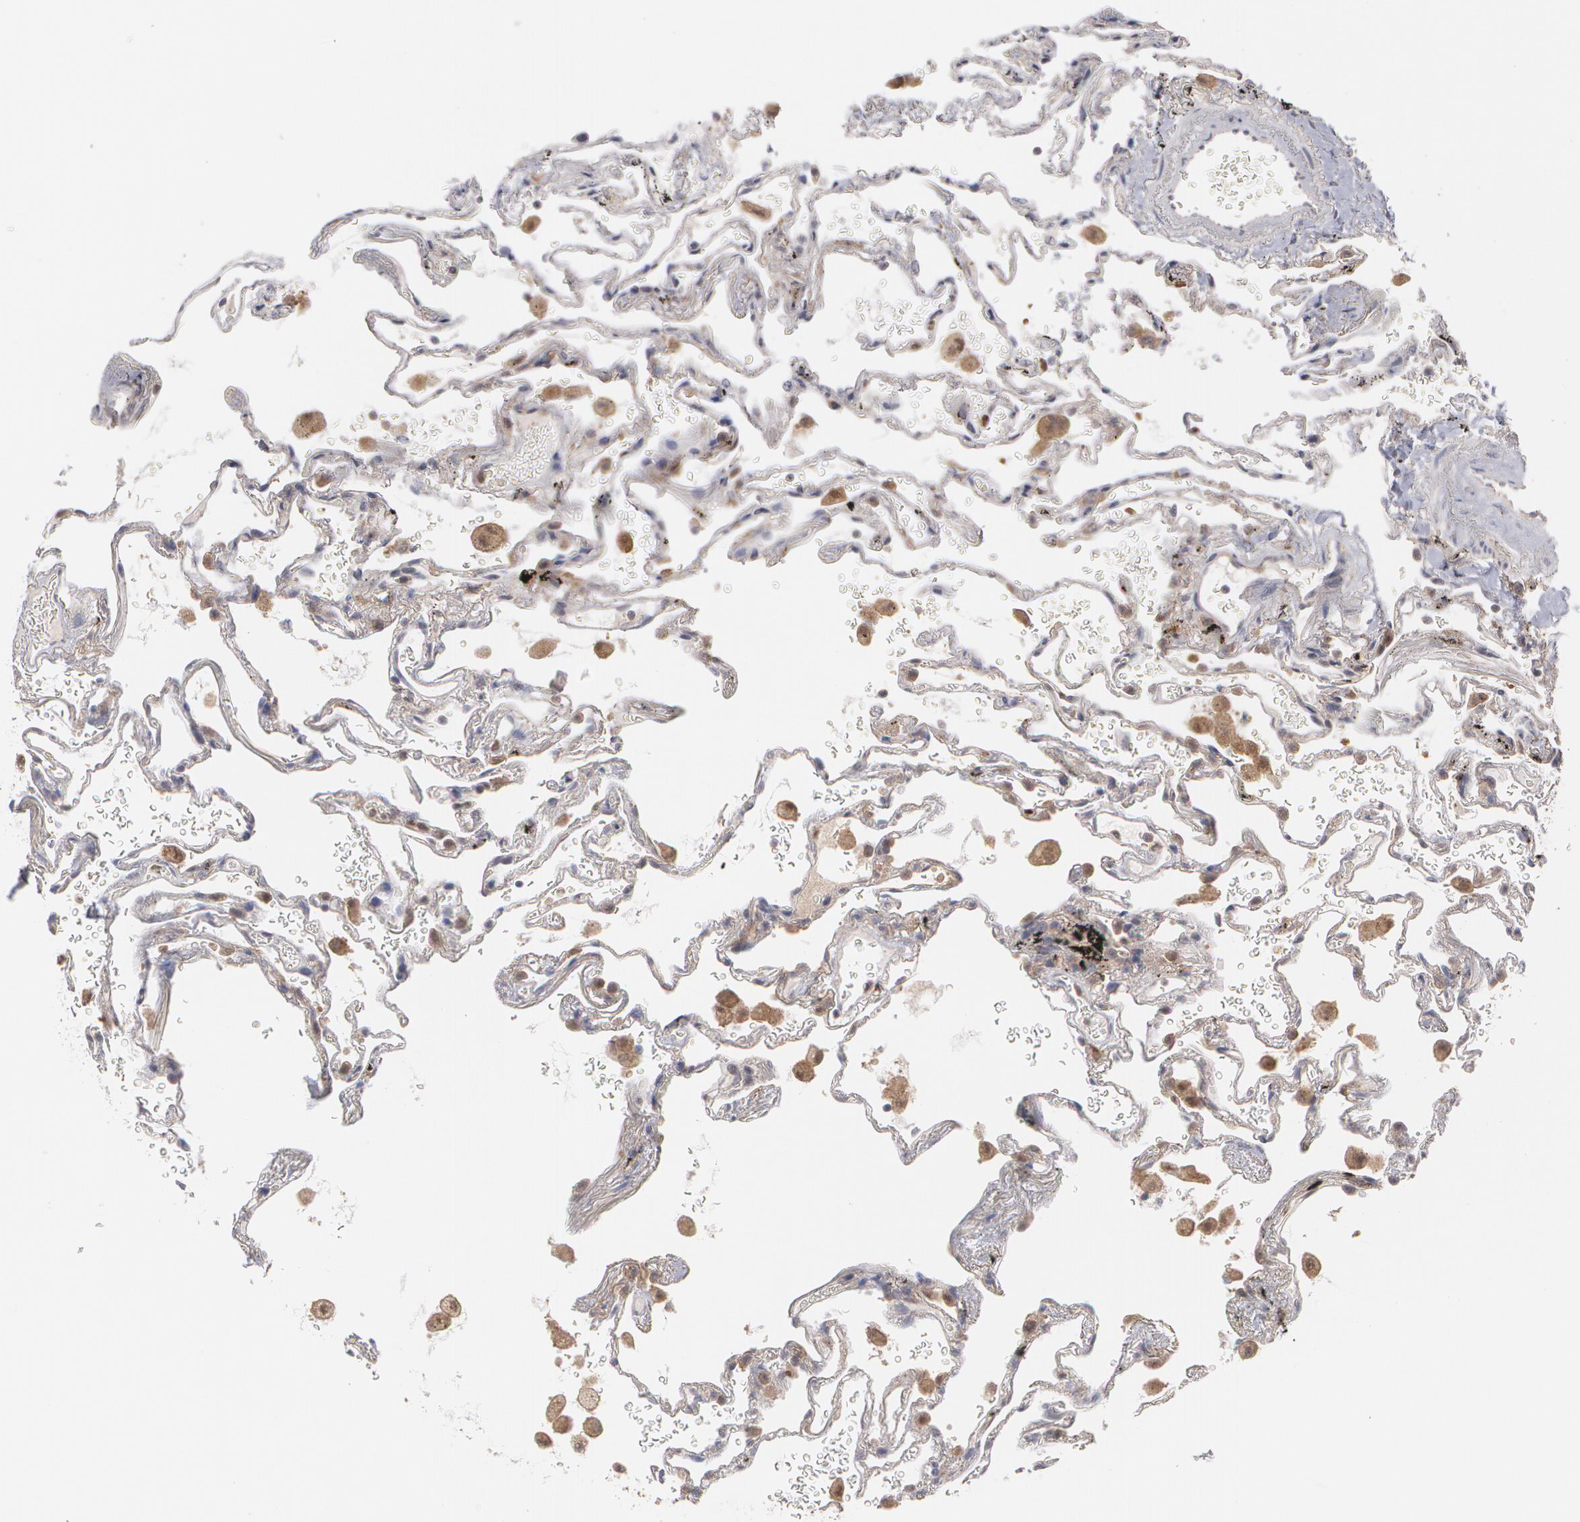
{"staining": {"intensity": "moderate", "quantity": "<25%", "location": "cytoplasmic/membranous"}, "tissue": "lung", "cell_type": "Alveolar cells", "image_type": "normal", "snomed": [{"axis": "morphology", "description": "Normal tissue, NOS"}, {"axis": "morphology", "description": "Inflammation, NOS"}, {"axis": "topography", "description": "Lung"}], "caption": "Immunohistochemistry histopathology image of normal lung: lung stained using IHC demonstrates low levels of moderate protein expression localized specifically in the cytoplasmic/membranous of alveolar cells, appearing as a cytoplasmic/membranous brown color.", "gene": "HTT", "patient": {"sex": "male", "age": 69}}